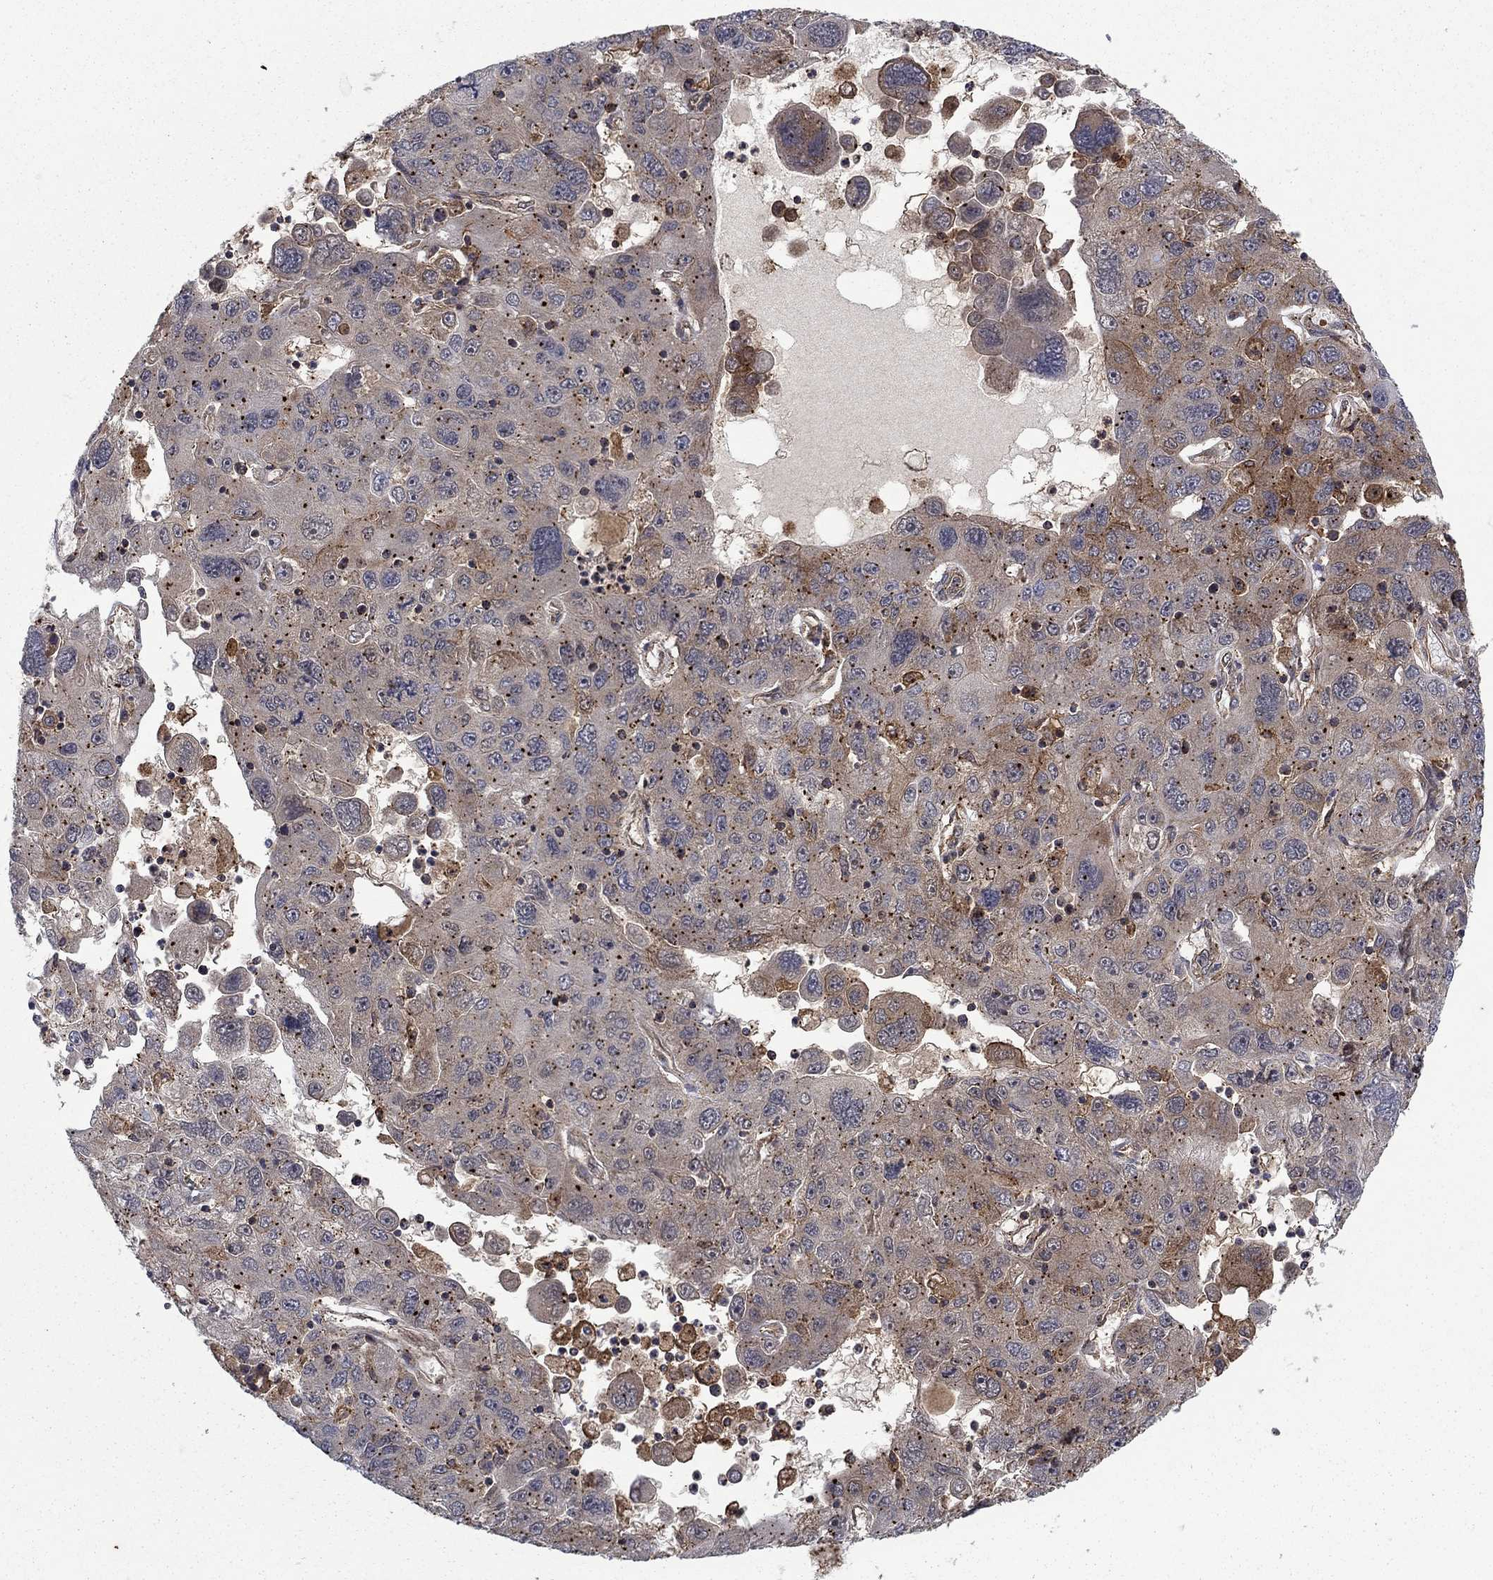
{"staining": {"intensity": "moderate", "quantity": "<25%", "location": "cytoplasmic/membranous"}, "tissue": "stomach cancer", "cell_type": "Tumor cells", "image_type": "cancer", "snomed": [{"axis": "morphology", "description": "Adenocarcinoma, NOS"}, {"axis": "topography", "description": "Stomach"}], "caption": "A brown stain labels moderate cytoplasmic/membranous positivity of a protein in stomach cancer tumor cells.", "gene": "IFI35", "patient": {"sex": "male", "age": 56}}